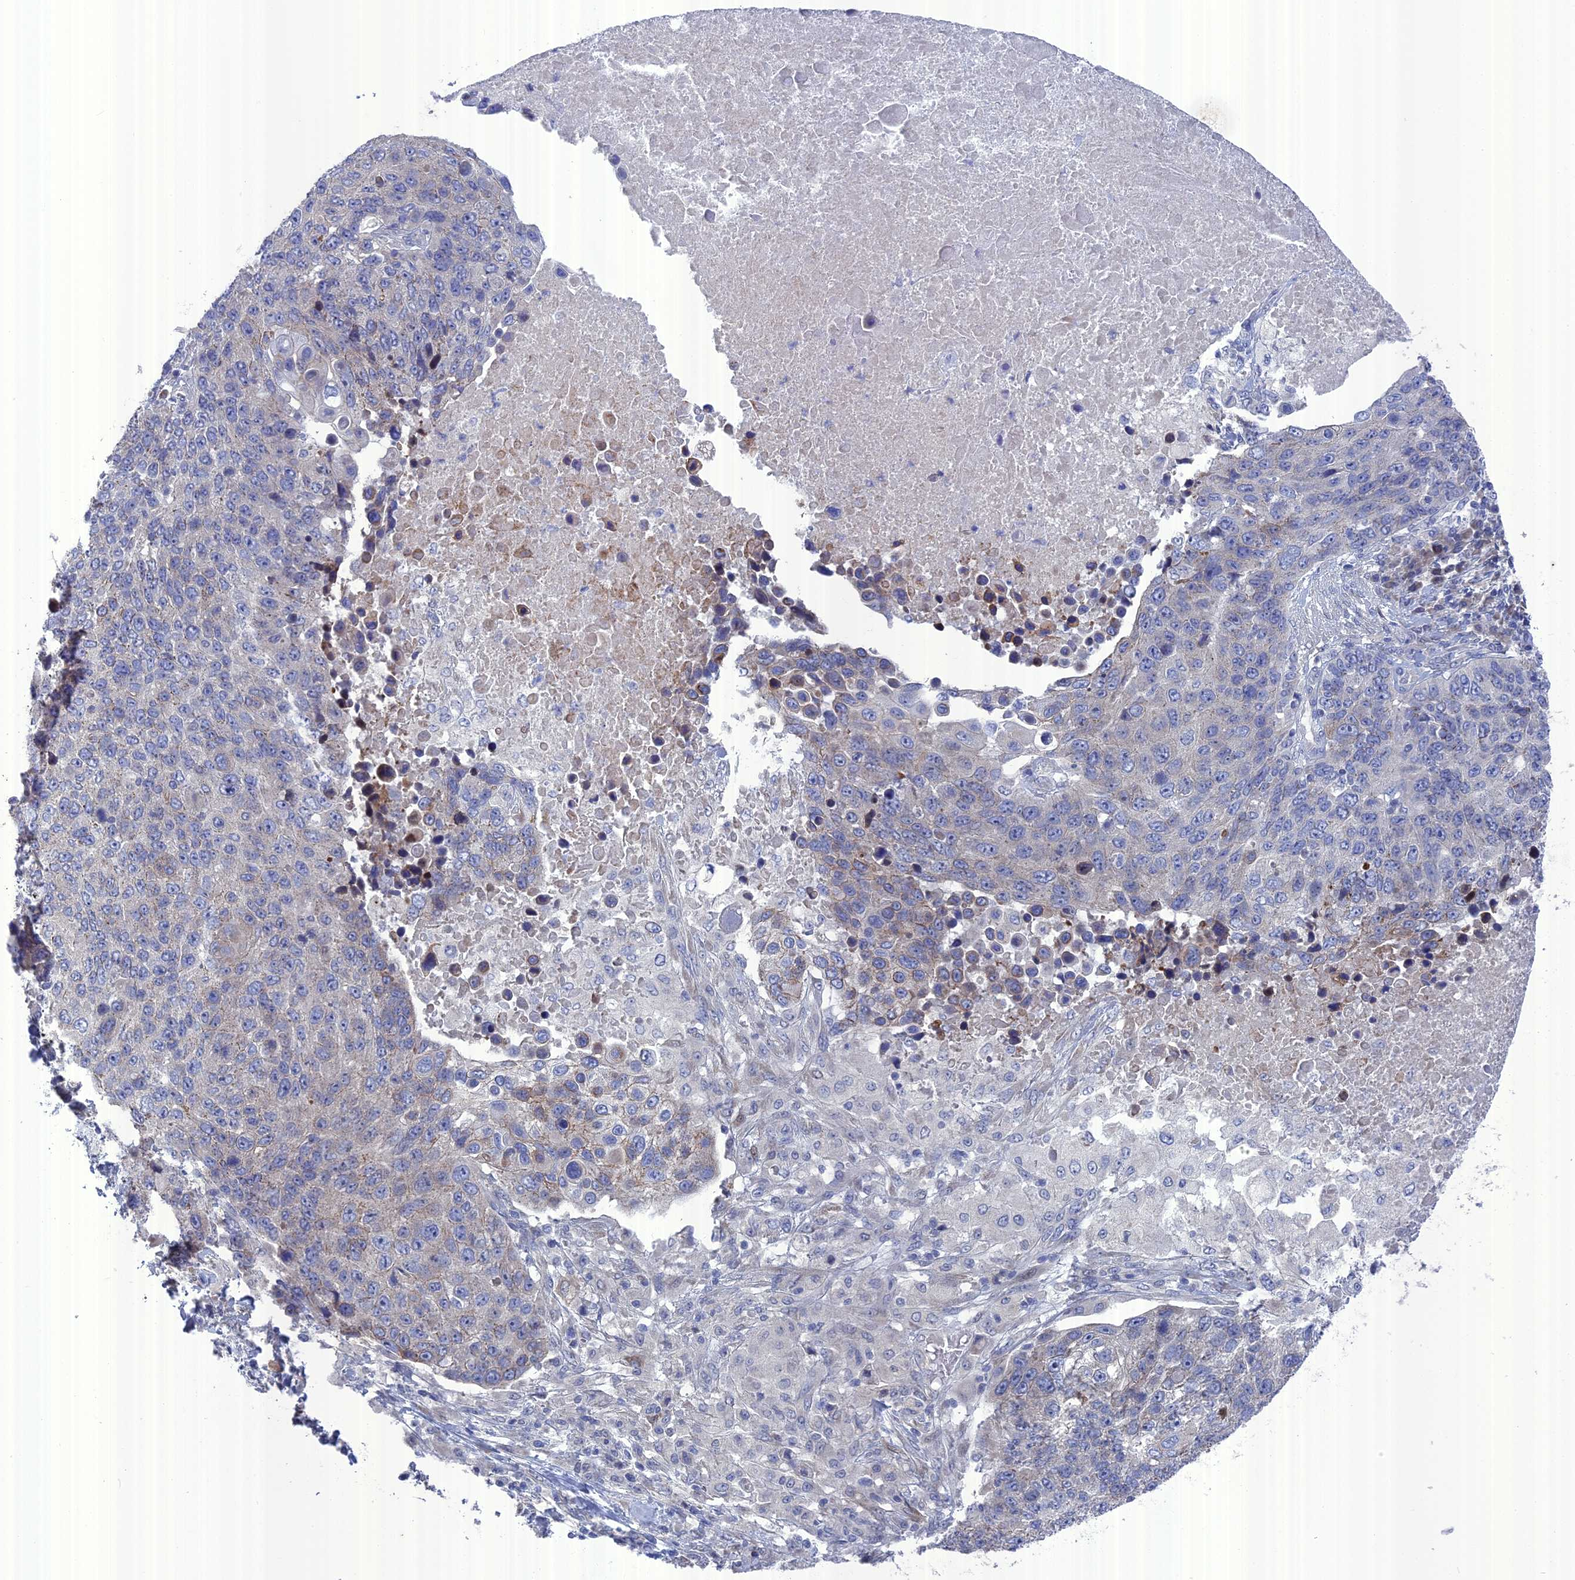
{"staining": {"intensity": "weak", "quantity": "<25%", "location": "cytoplasmic/membranous"}, "tissue": "lung cancer", "cell_type": "Tumor cells", "image_type": "cancer", "snomed": [{"axis": "morphology", "description": "Normal tissue, NOS"}, {"axis": "morphology", "description": "Squamous cell carcinoma, NOS"}, {"axis": "topography", "description": "Lymph node"}, {"axis": "topography", "description": "Lung"}], "caption": "A histopathology image of lung cancer (squamous cell carcinoma) stained for a protein exhibits no brown staining in tumor cells.", "gene": "TMEM161A", "patient": {"sex": "male", "age": 66}}